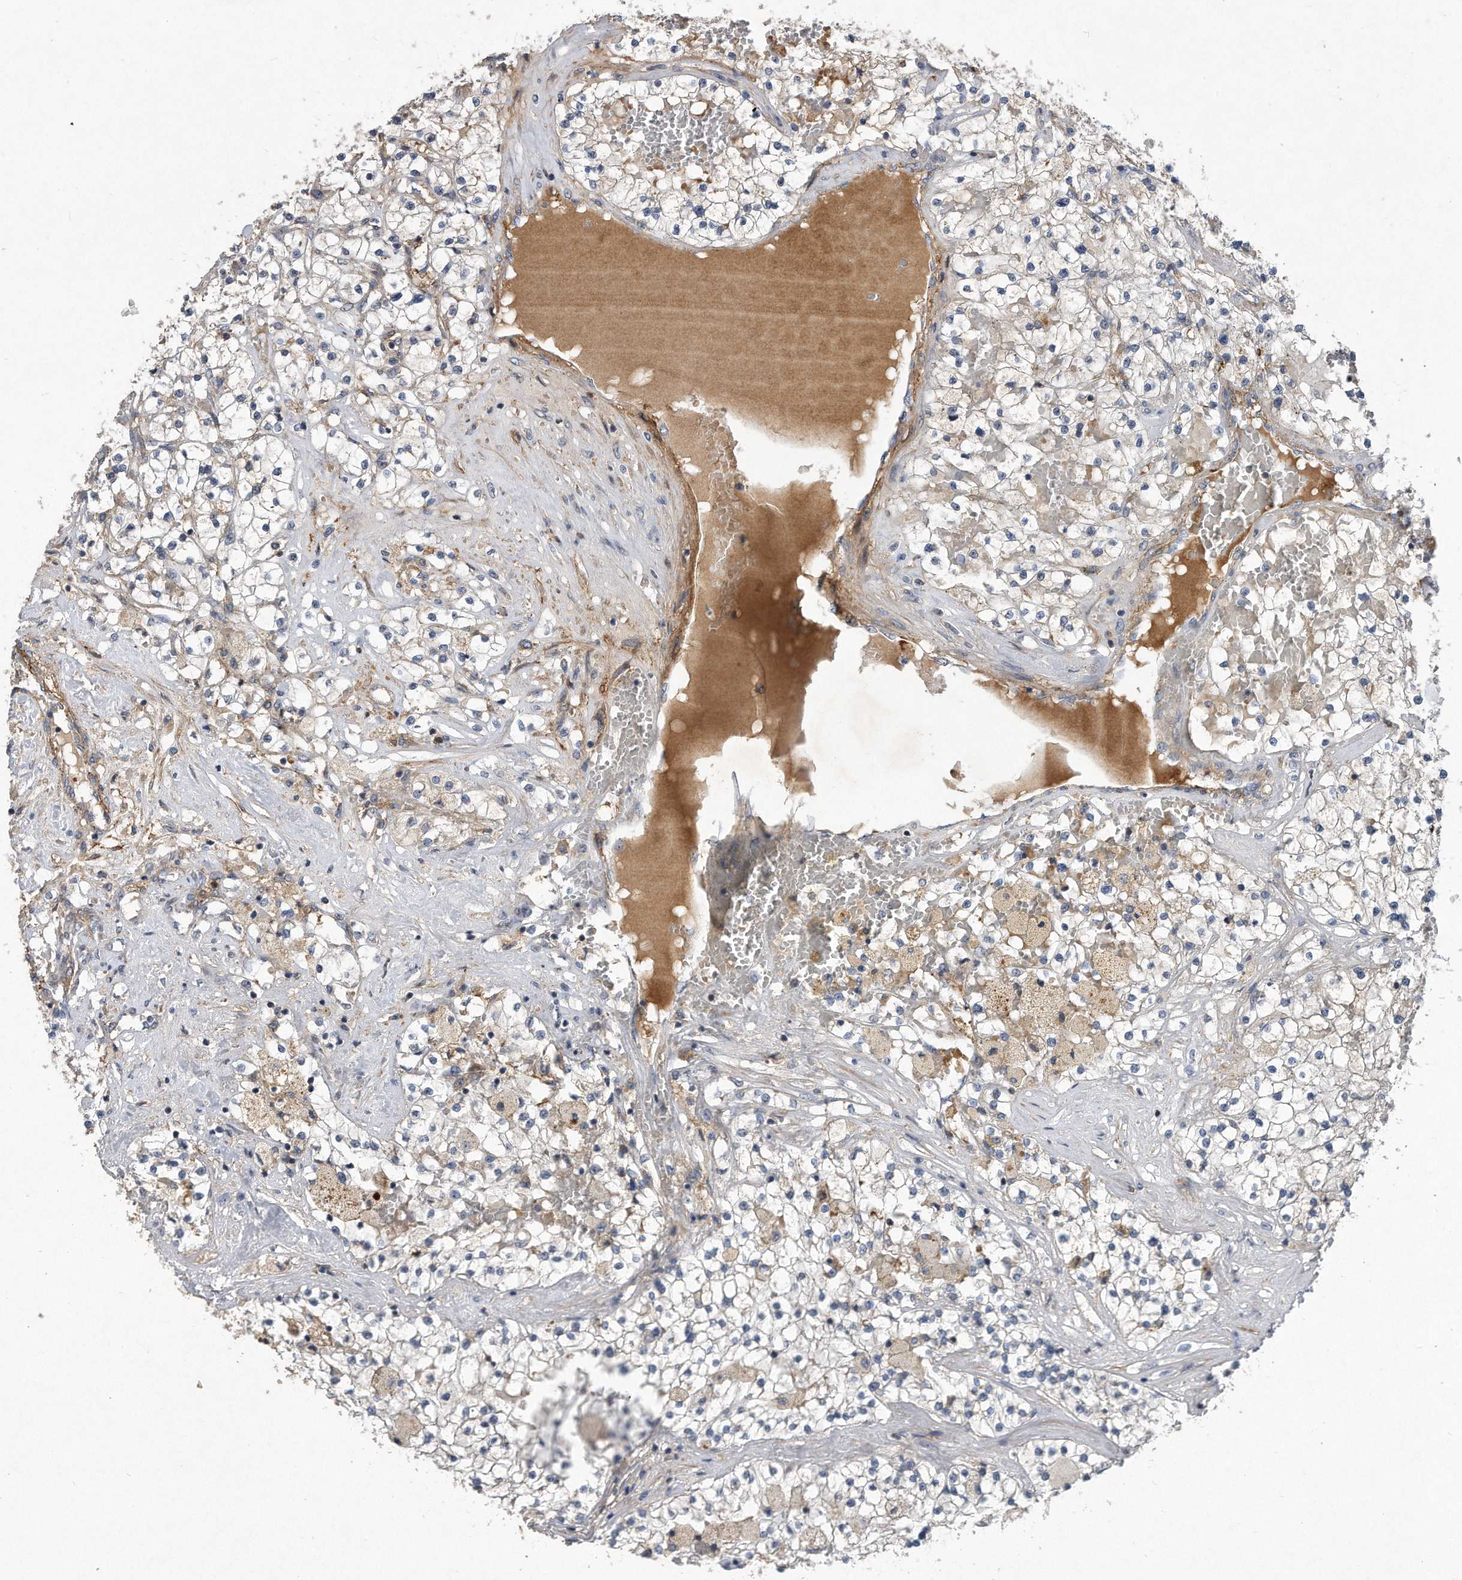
{"staining": {"intensity": "negative", "quantity": "none", "location": "none"}, "tissue": "renal cancer", "cell_type": "Tumor cells", "image_type": "cancer", "snomed": [{"axis": "morphology", "description": "Normal tissue, NOS"}, {"axis": "morphology", "description": "Adenocarcinoma, NOS"}, {"axis": "topography", "description": "Kidney"}], "caption": "IHC histopathology image of renal adenocarcinoma stained for a protein (brown), which exhibits no positivity in tumor cells.", "gene": "PGBD2", "patient": {"sex": "male", "age": 68}}